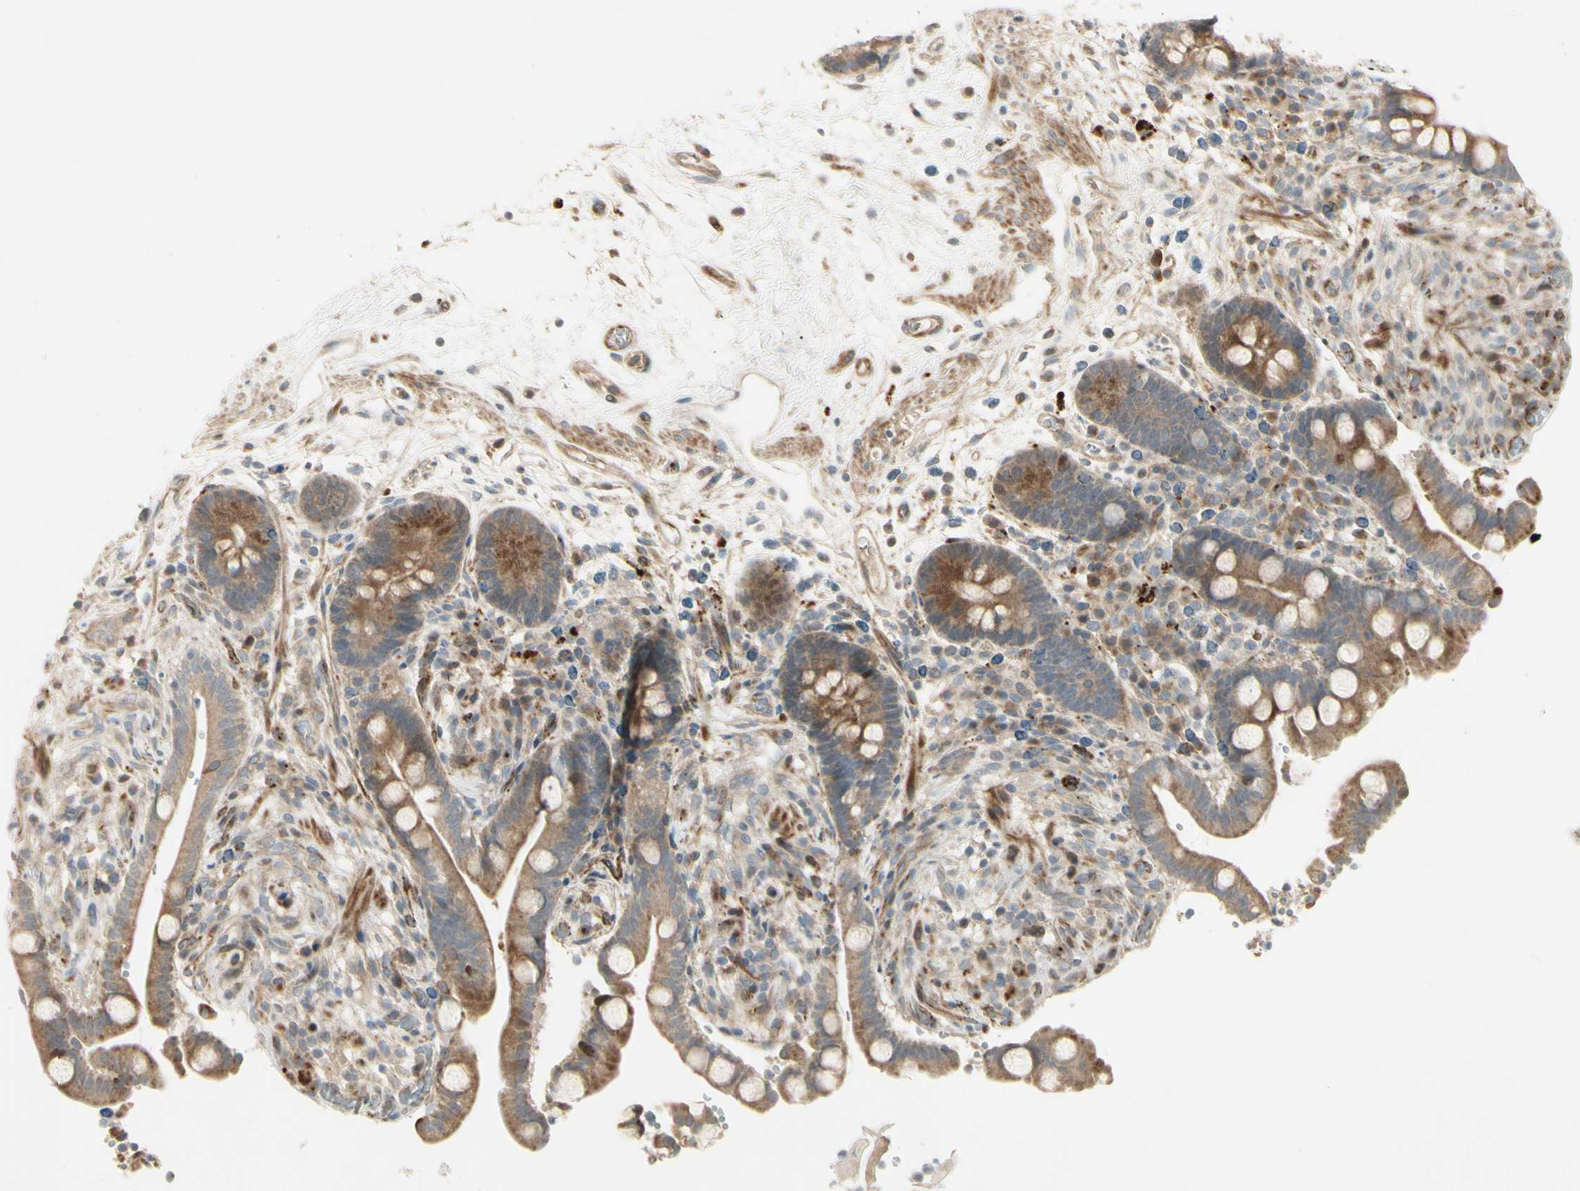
{"staining": {"intensity": "strong", "quantity": "25%-75%", "location": "cytoplasmic/membranous"}, "tissue": "colon", "cell_type": "Endothelial cells", "image_type": "normal", "snomed": [{"axis": "morphology", "description": "Normal tissue, NOS"}, {"axis": "topography", "description": "Colon"}], "caption": "Strong cytoplasmic/membranous staining for a protein is appreciated in approximately 25%-75% of endothelial cells of normal colon using immunohistochemistry.", "gene": "NDFIP1", "patient": {"sex": "male", "age": 73}}